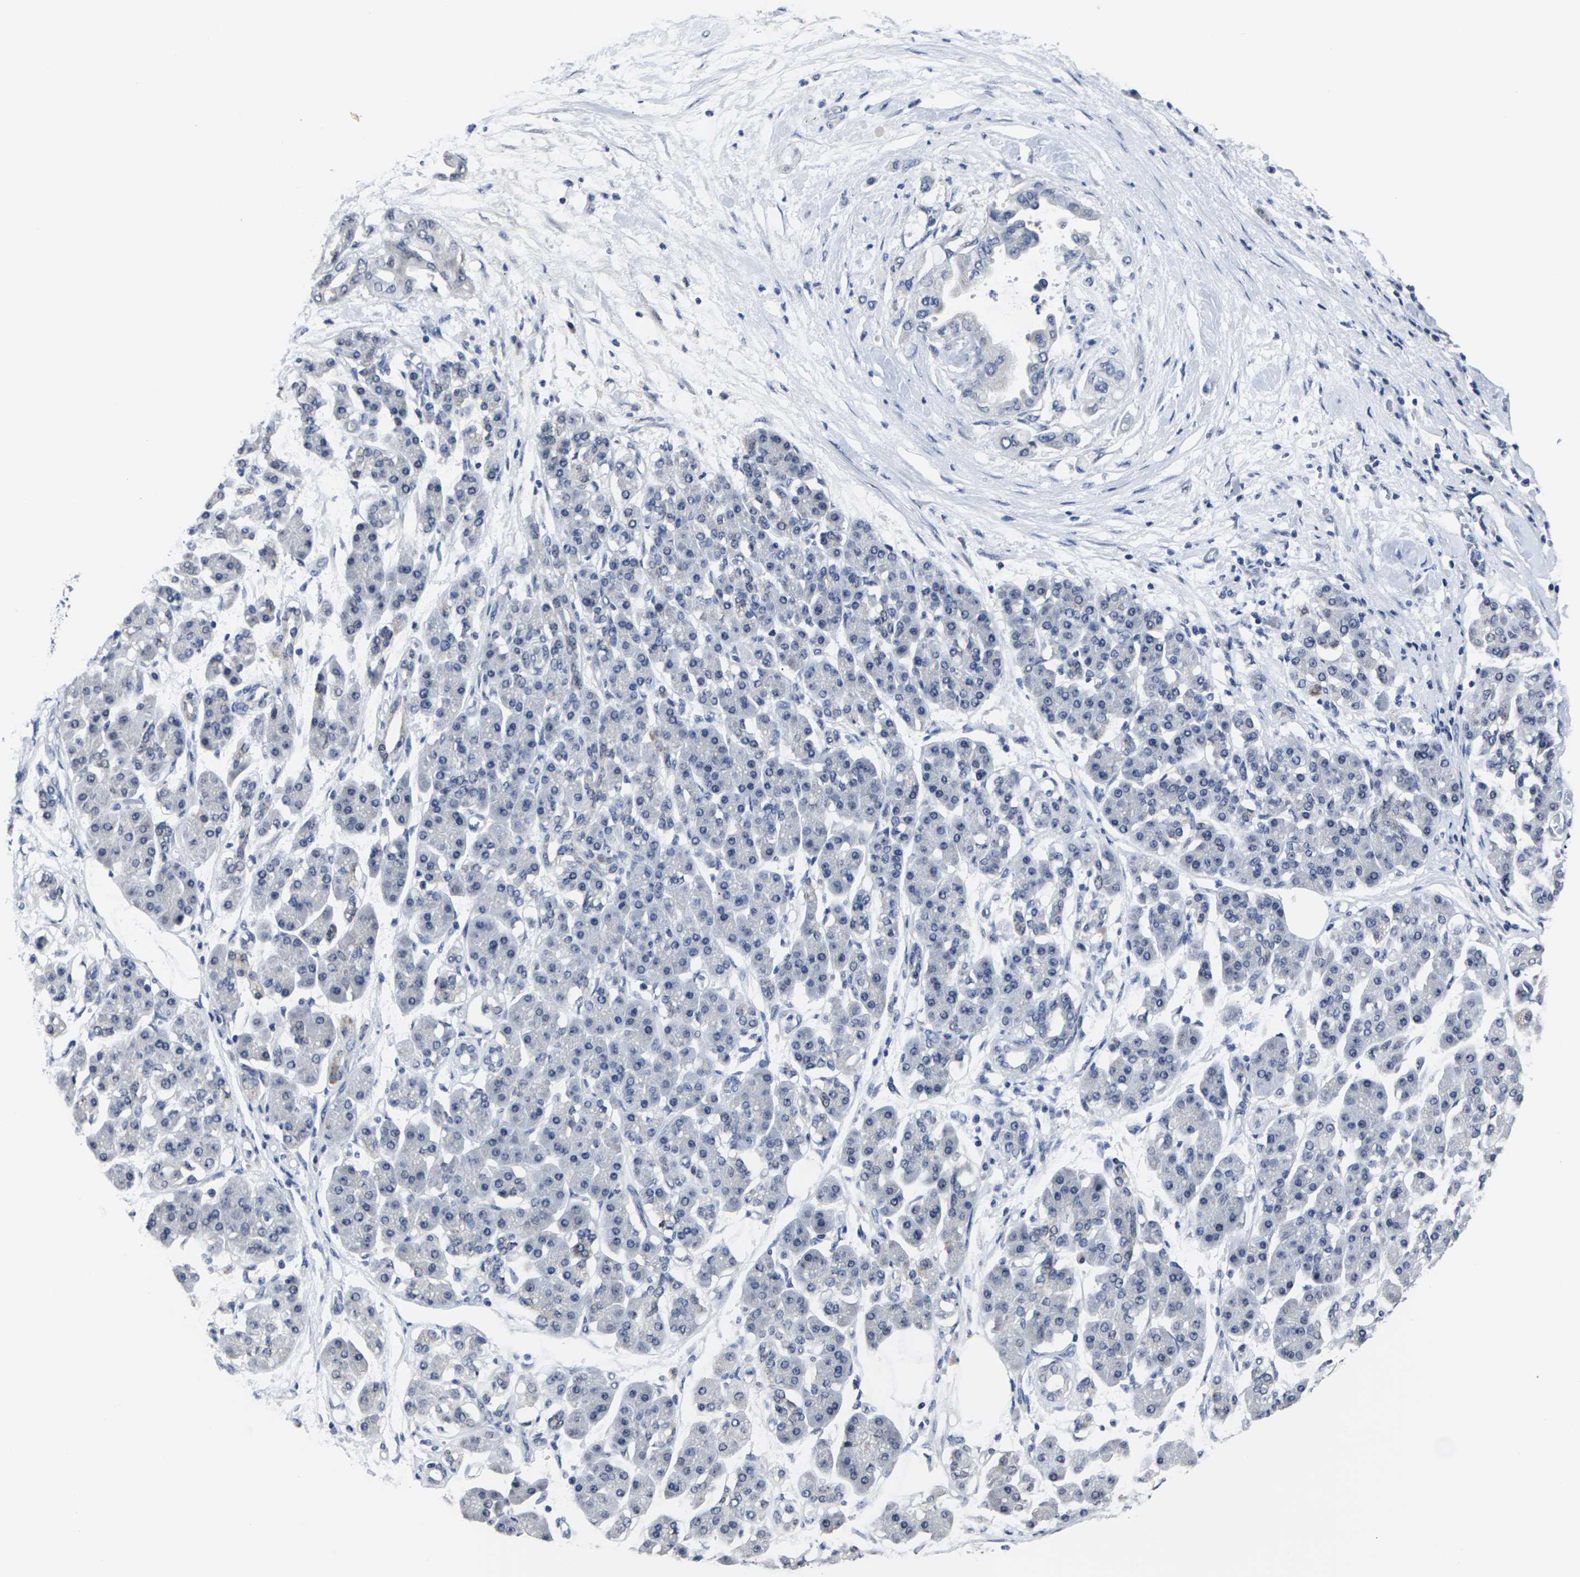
{"staining": {"intensity": "negative", "quantity": "none", "location": "none"}, "tissue": "pancreatic cancer", "cell_type": "Tumor cells", "image_type": "cancer", "snomed": [{"axis": "morphology", "description": "Adenocarcinoma, NOS"}, {"axis": "morphology", "description": "Adenocarcinoma, metastatic, NOS"}, {"axis": "topography", "description": "Lymph node"}, {"axis": "topography", "description": "Pancreas"}, {"axis": "topography", "description": "Duodenum"}], "caption": "DAB (3,3'-diaminobenzidine) immunohistochemical staining of human pancreatic cancer (metastatic adenocarcinoma) reveals no significant expression in tumor cells.", "gene": "MSANTD4", "patient": {"sex": "female", "age": 64}}